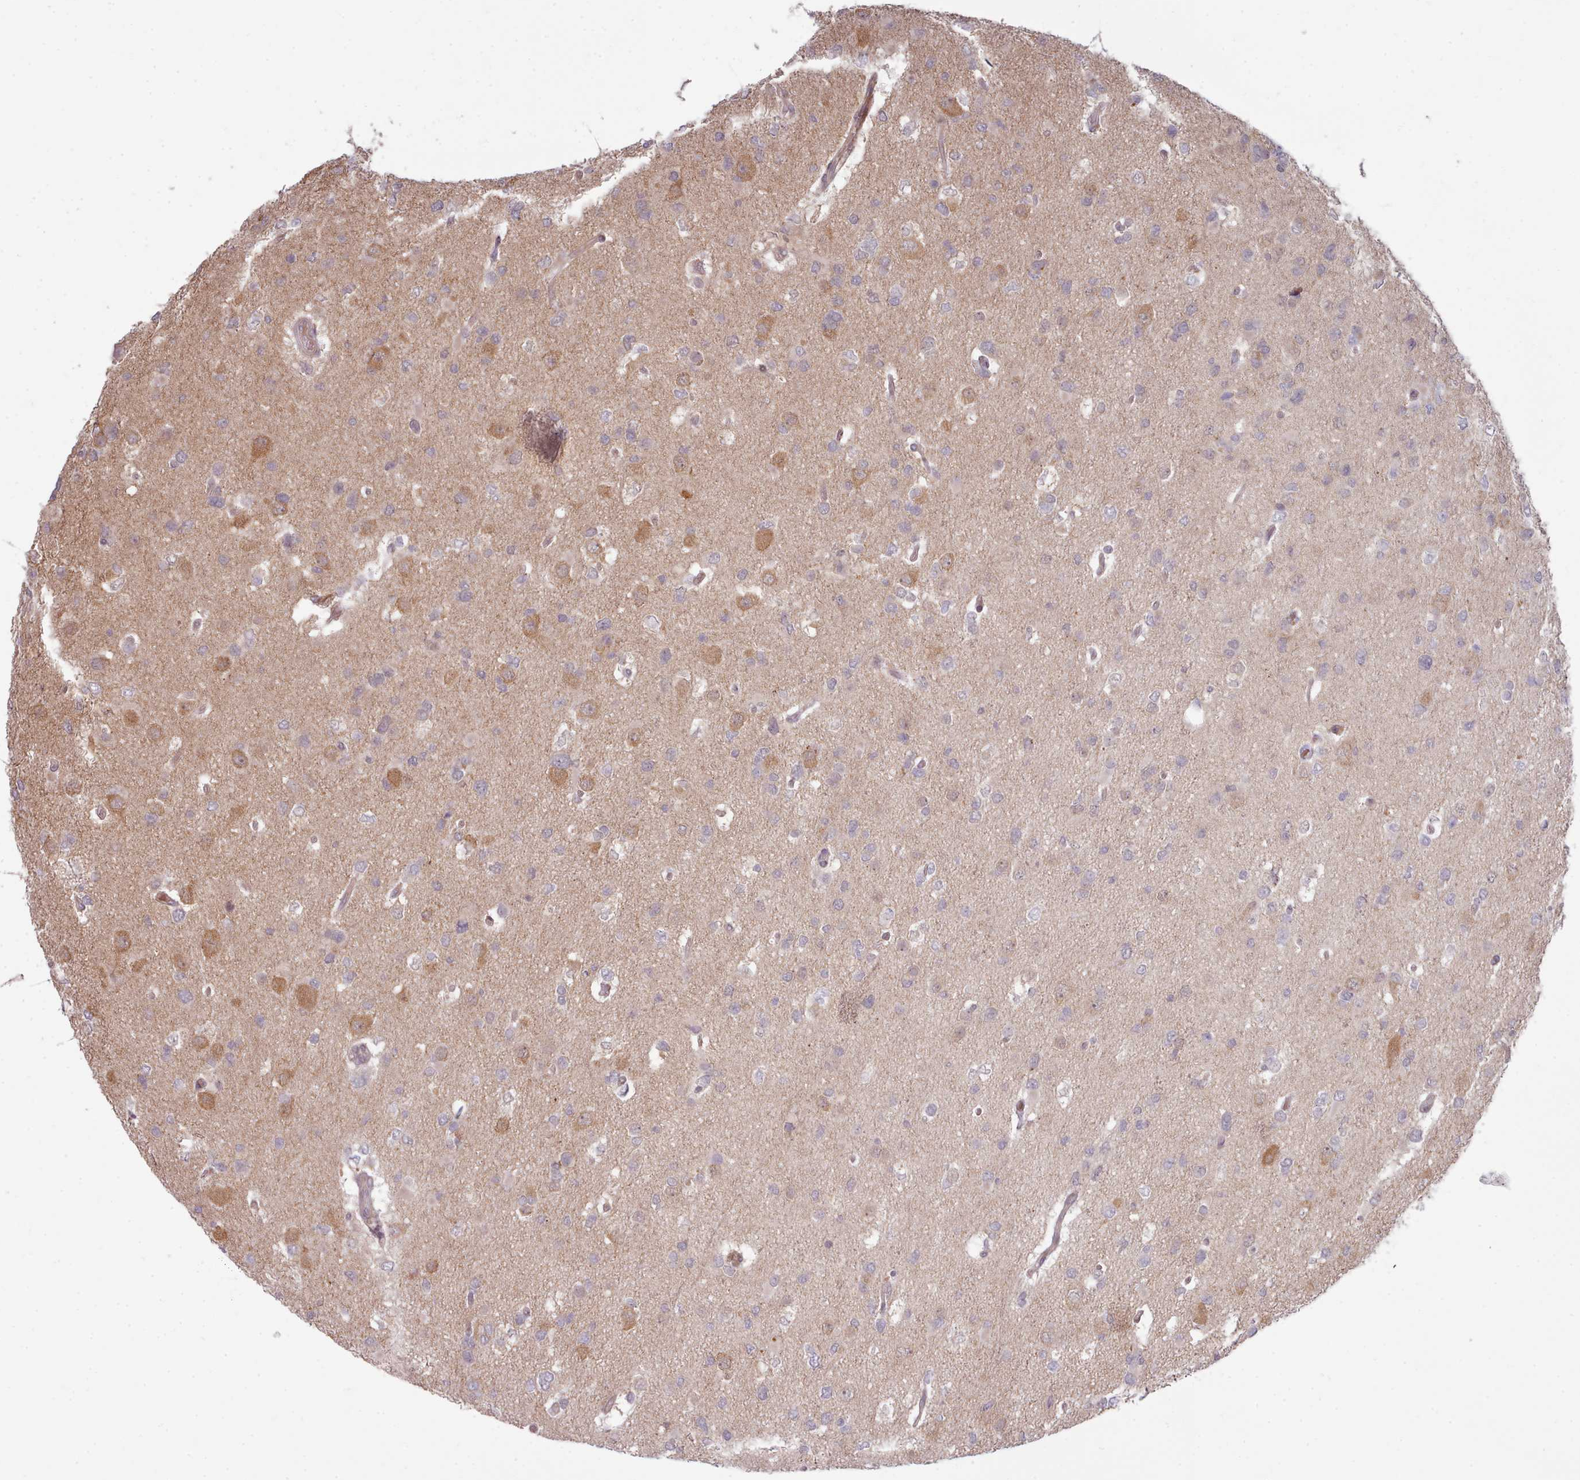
{"staining": {"intensity": "moderate", "quantity": "<25%", "location": "cytoplasmic/membranous"}, "tissue": "glioma", "cell_type": "Tumor cells", "image_type": "cancer", "snomed": [{"axis": "morphology", "description": "Glioma, malignant, High grade"}, {"axis": "topography", "description": "Brain"}], "caption": "Glioma tissue demonstrates moderate cytoplasmic/membranous staining in approximately <25% of tumor cells", "gene": "TRIM26", "patient": {"sex": "male", "age": 53}}